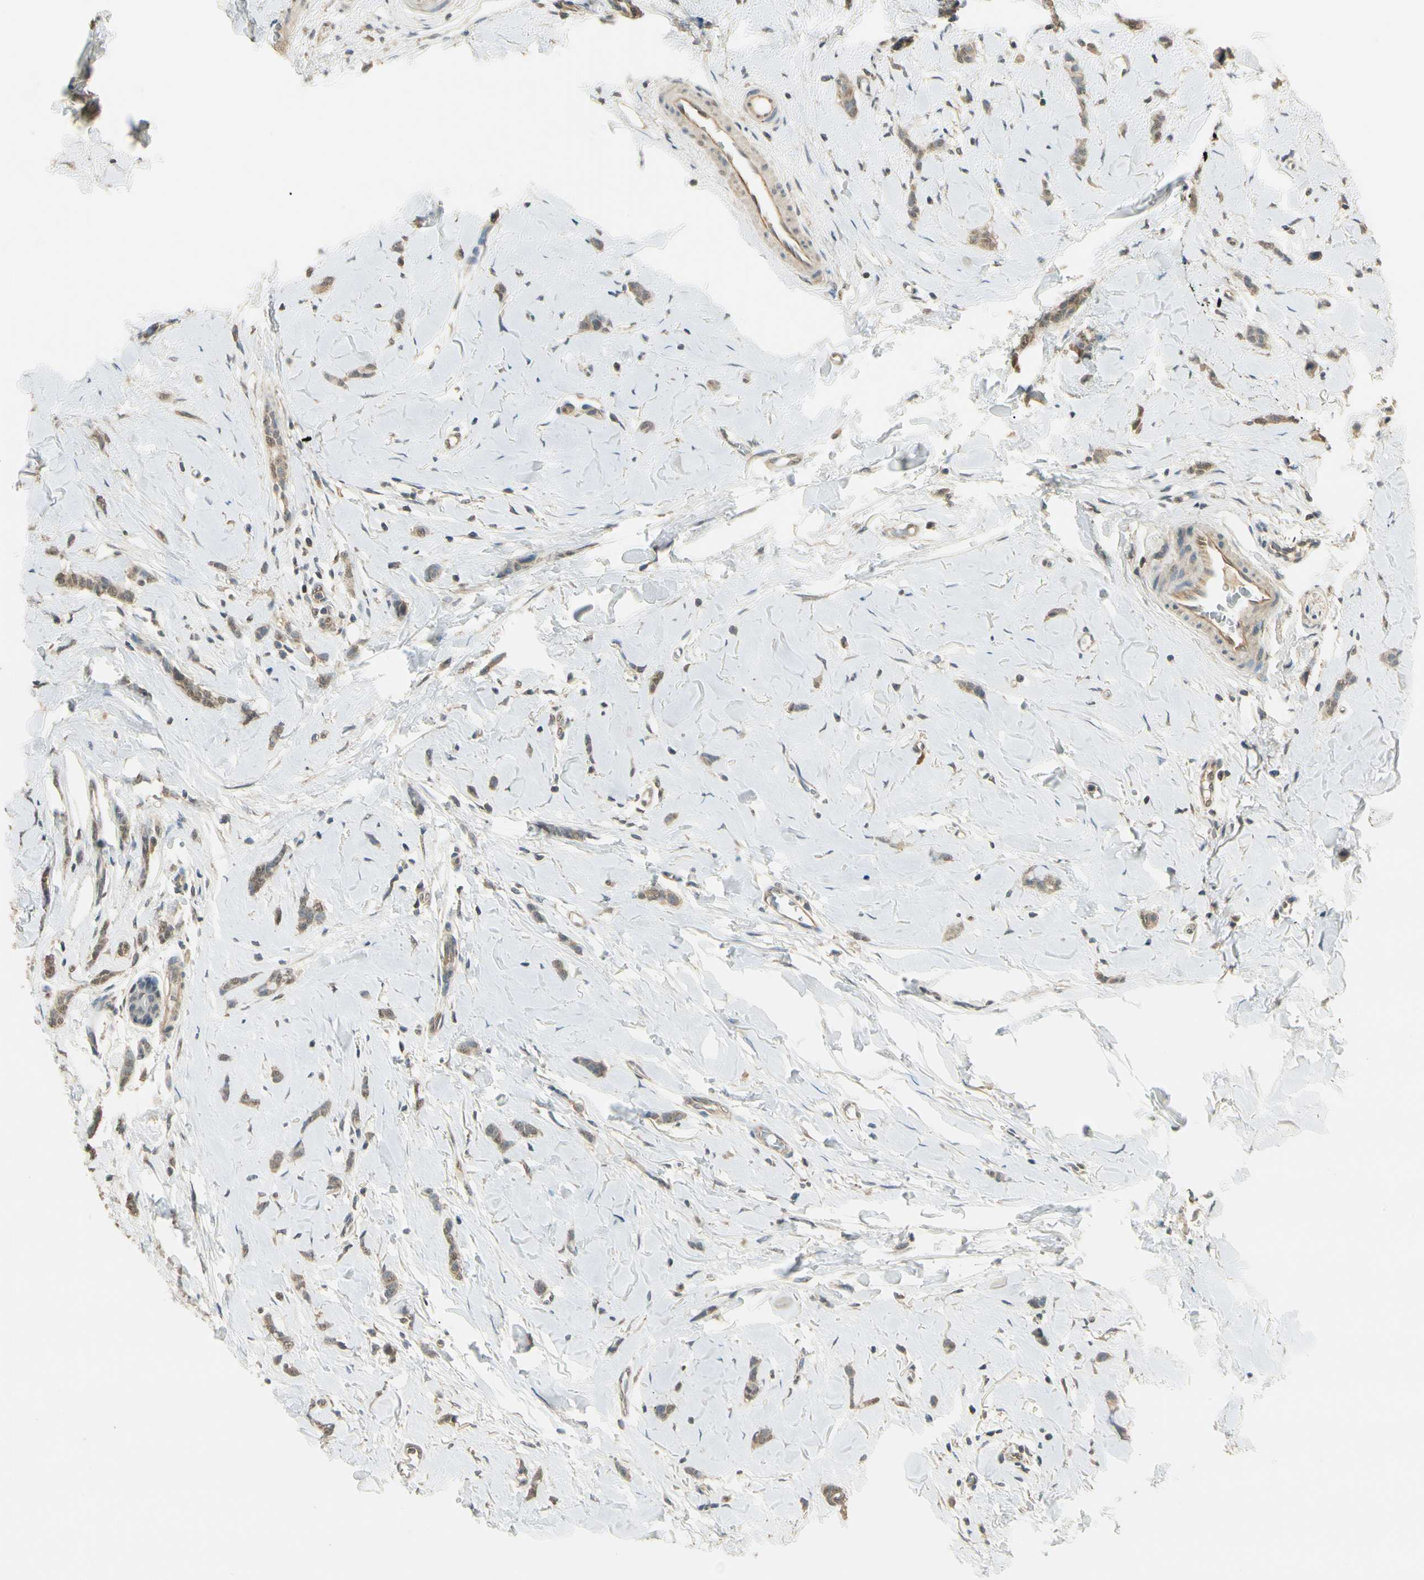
{"staining": {"intensity": "weak", "quantity": ">75%", "location": "cytoplasmic/membranous"}, "tissue": "breast cancer", "cell_type": "Tumor cells", "image_type": "cancer", "snomed": [{"axis": "morphology", "description": "Lobular carcinoma"}, {"axis": "topography", "description": "Skin"}, {"axis": "topography", "description": "Breast"}], "caption": "Breast cancer stained with DAB (3,3'-diaminobenzidine) IHC exhibits low levels of weak cytoplasmic/membranous positivity in approximately >75% of tumor cells.", "gene": "SGCA", "patient": {"sex": "female", "age": 46}}